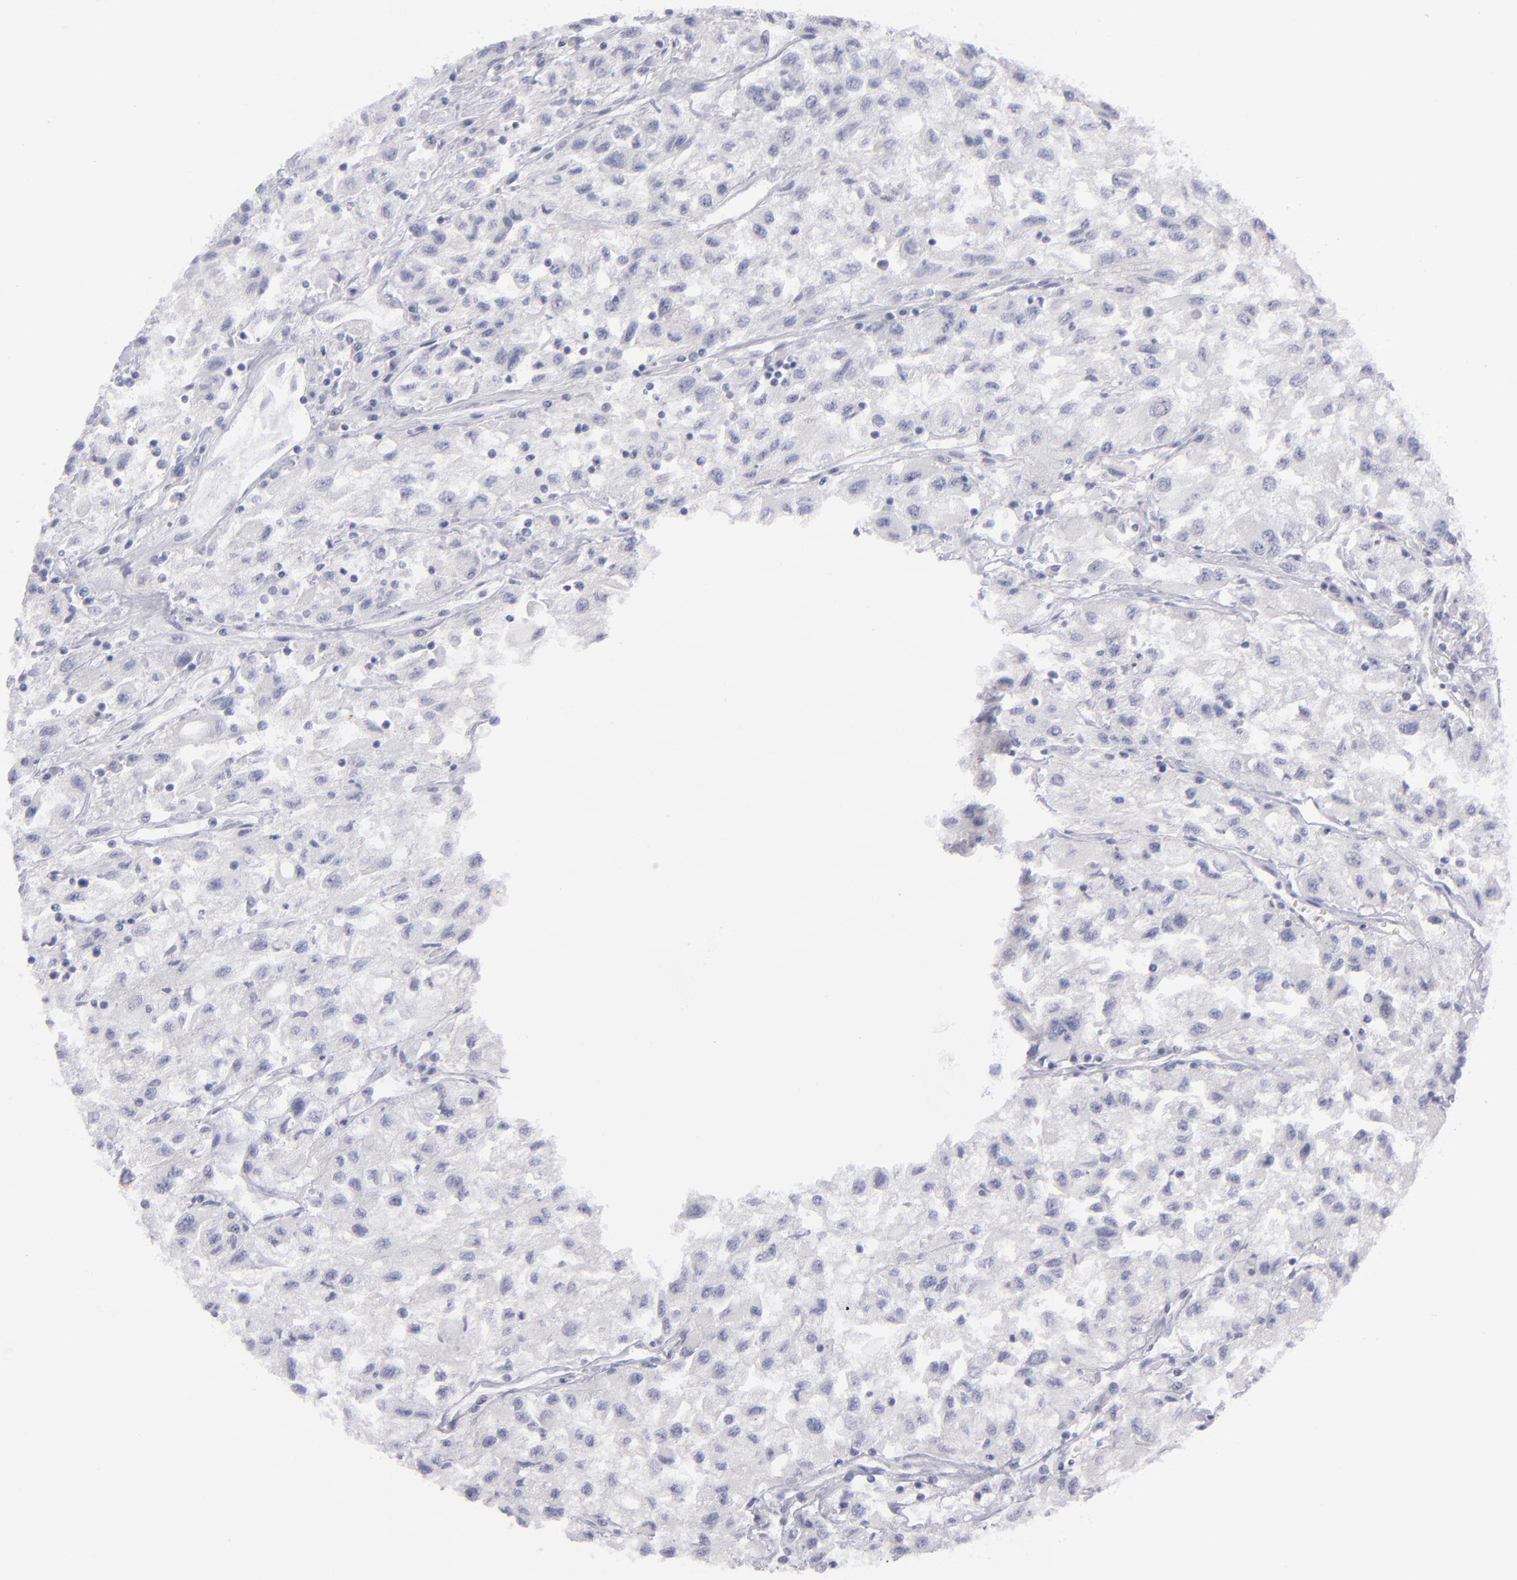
{"staining": {"intensity": "negative", "quantity": "none", "location": "none"}, "tissue": "renal cancer", "cell_type": "Tumor cells", "image_type": "cancer", "snomed": [{"axis": "morphology", "description": "Adenocarcinoma, NOS"}, {"axis": "topography", "description": "Kidney"}], "caption": "Photomicrograph shows no protein staining in tumor cells of renal cancer tissue.", "gene": "MYH11", "patient": {"sex": "male", "age": 59}}